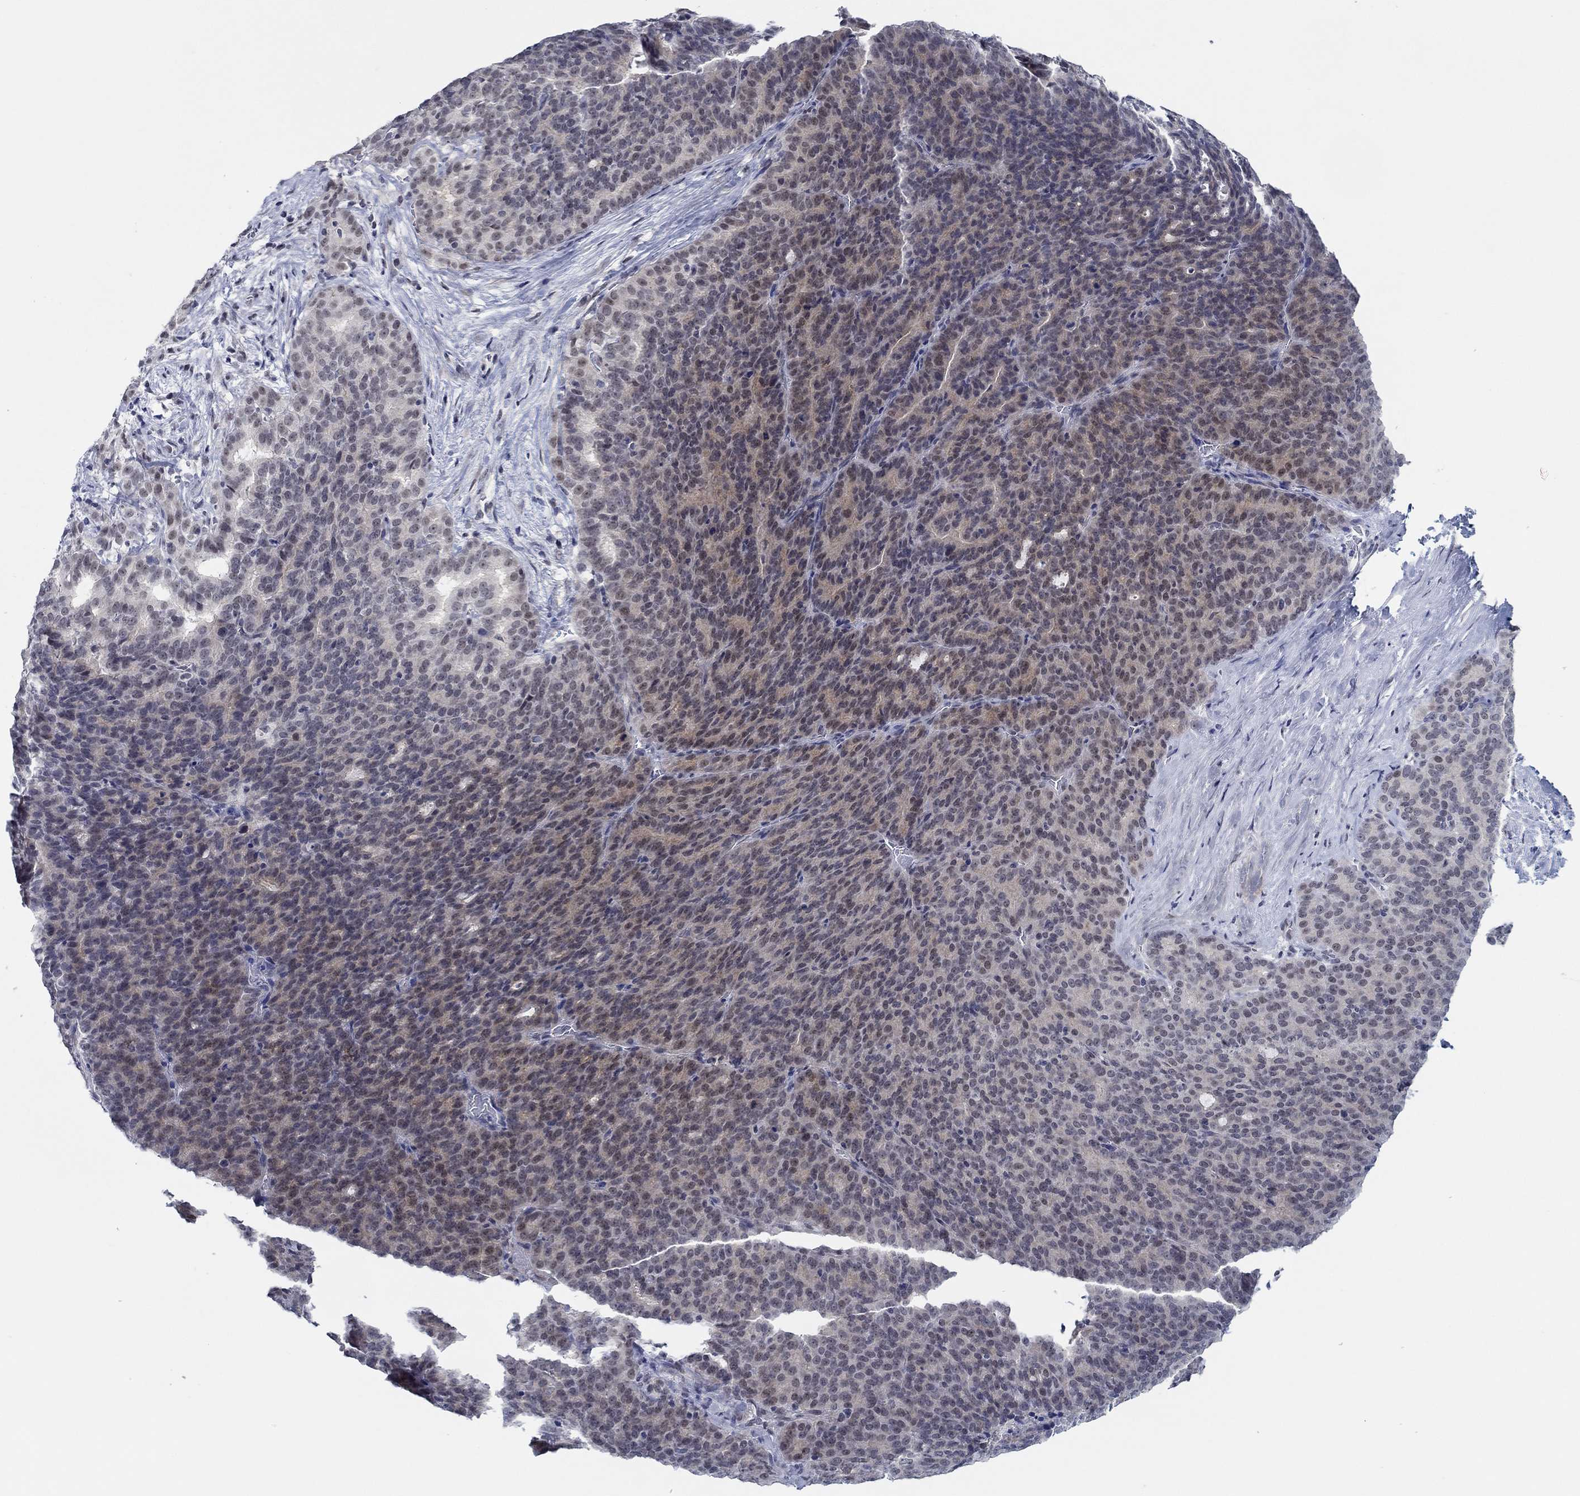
{"staining": {"intensity": "weak", "quantity": "<25%", "location": "cytoplasmic/membranous"}, "tissue": "liver cancer", "cell_type": "Tumor cells", "image_type": "cancer", "snomed": [{"axis": "morphology", "description": "Cholangiocarcinoma"}, {"axis": "topography", "description": "Liver"}], "caption": "Tumor cells show no significant protein expression in liver cholangiocarcinoma.", "gene": "SLC34A1", "patient": {"sex": "female", "age": 47}}